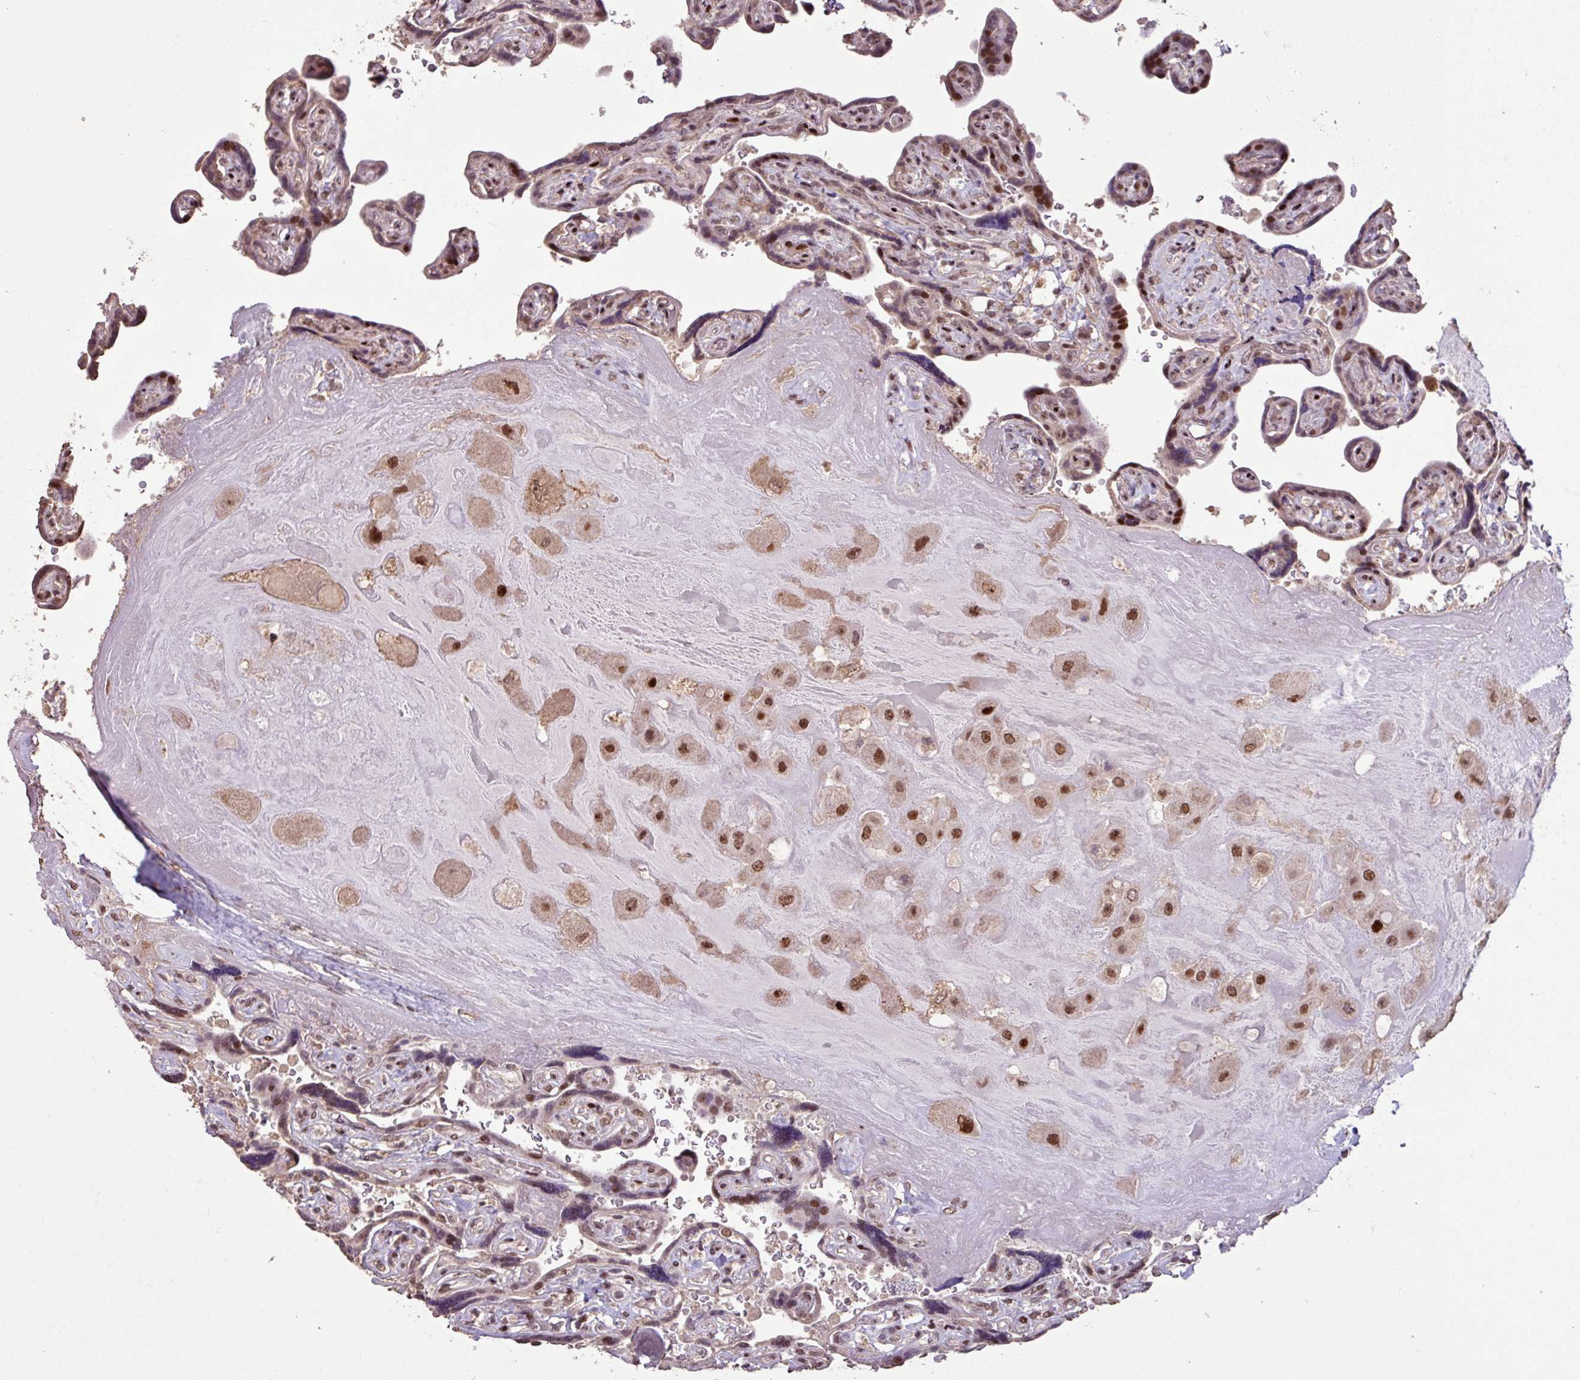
{"staining": {"intensity": "moderate", "quantity": ">75%", "location": "nuclear"}, "tissue": "placenta", "cell_type": "Decidual cells", "image_type": "normal", "snomed": [{"axis": "morphology", "description": "Normal tissue, NOS"}, {"axis": "topography", "description": "Placenta"}], "caption": "DAB (3,3'-diaminobenzidine) immunohistochemical staining of benign human placenta demonstrates moderate nuclear protein expression in approximately >75% of decidual cells. Nuclei are stained in blue.", "gene": "ZNF709", "patient": {"sex": "female", "age": 32}}